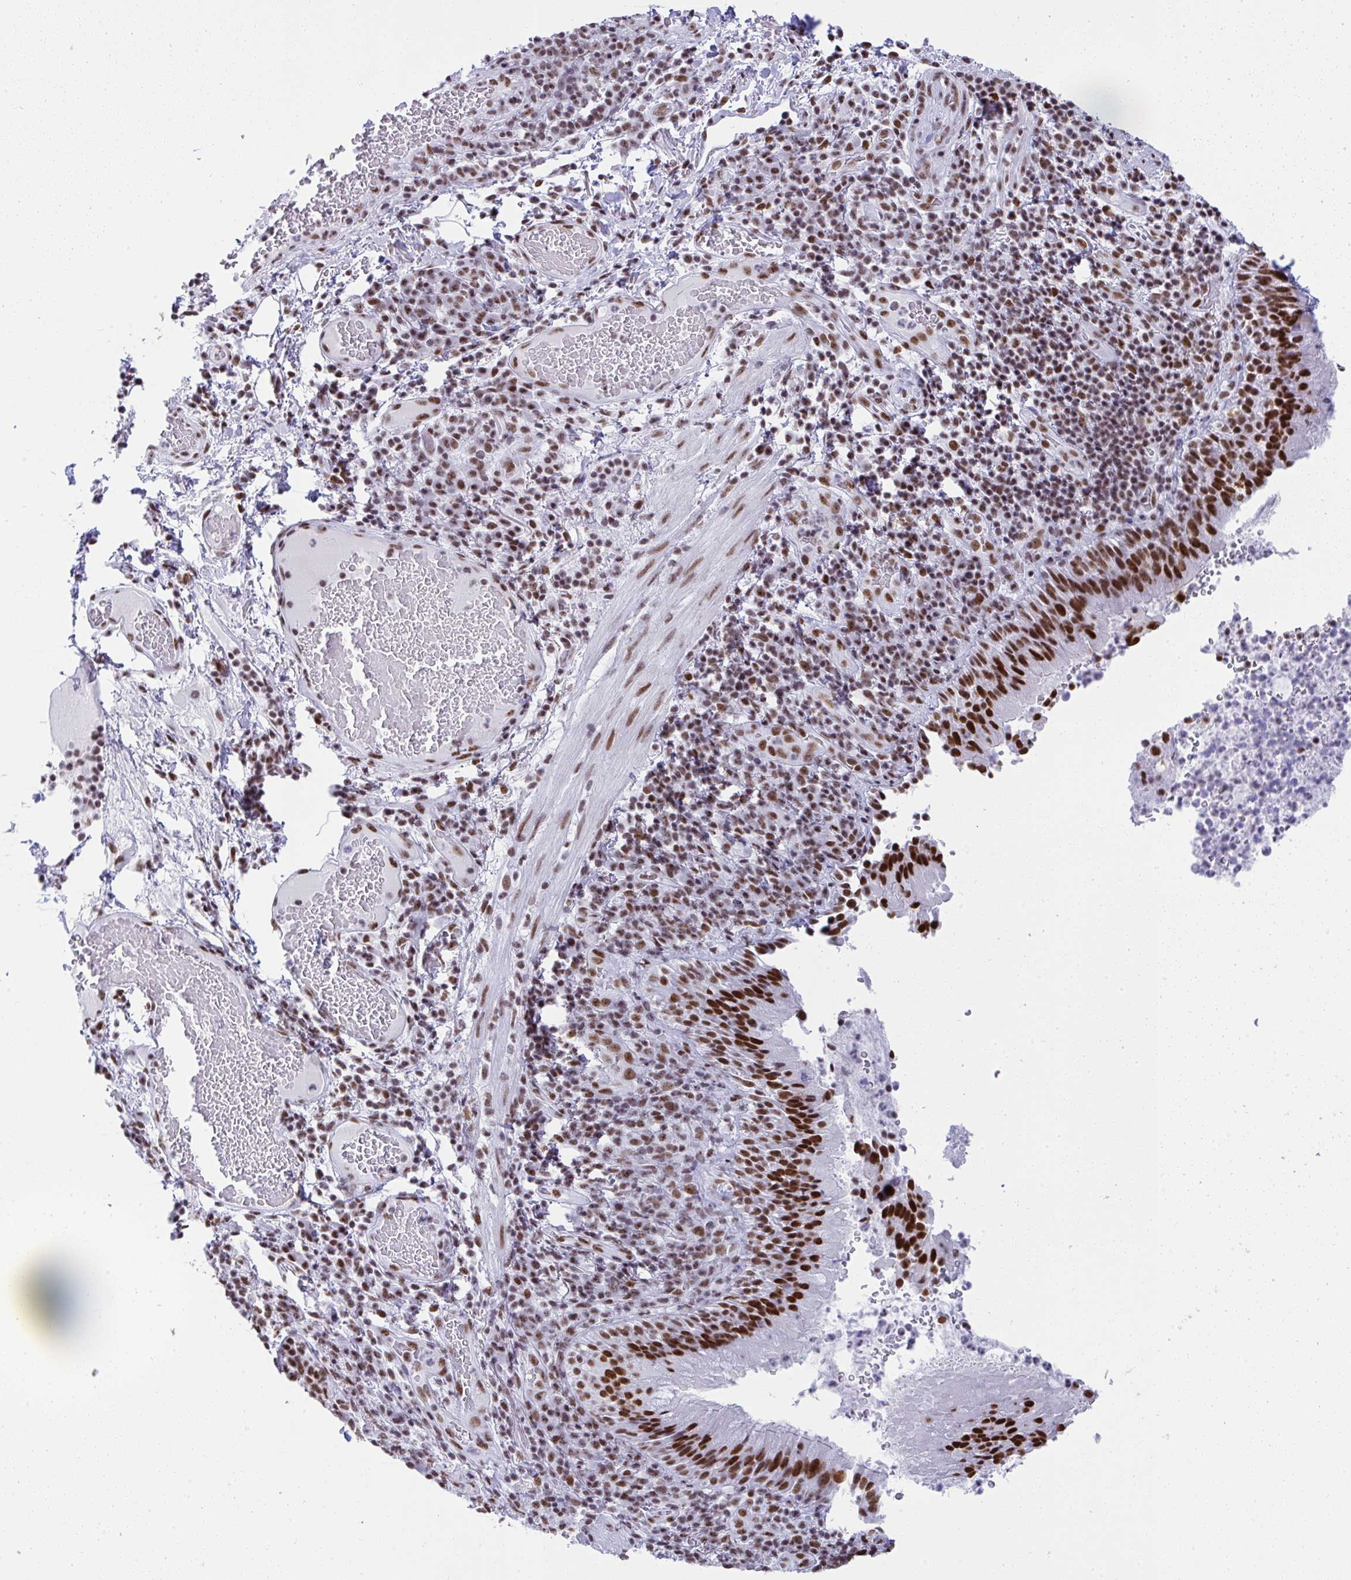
{"staining": {"intensity": "strong", "quantity": ">75%", "location": "nuclear"}, "tissue": "bronchus", "cell_type": "Respiratory epithelial cells", "image_type": "normal", "snomed": [{"axis": "morphology", "description": "Normal tissue, NOS"}, {"axis": "topography", "description": "Lymph node"}, {"axis": "topography", "description": "Bronchus"}], "caption": "A brown stain shows strong nuclear expression of a protein in respiratory epithelial cells of benign bronchus. Nuclei are stained in blue.", "gene": "DDX52", "patient": {"sex": "male", "age": 56}}